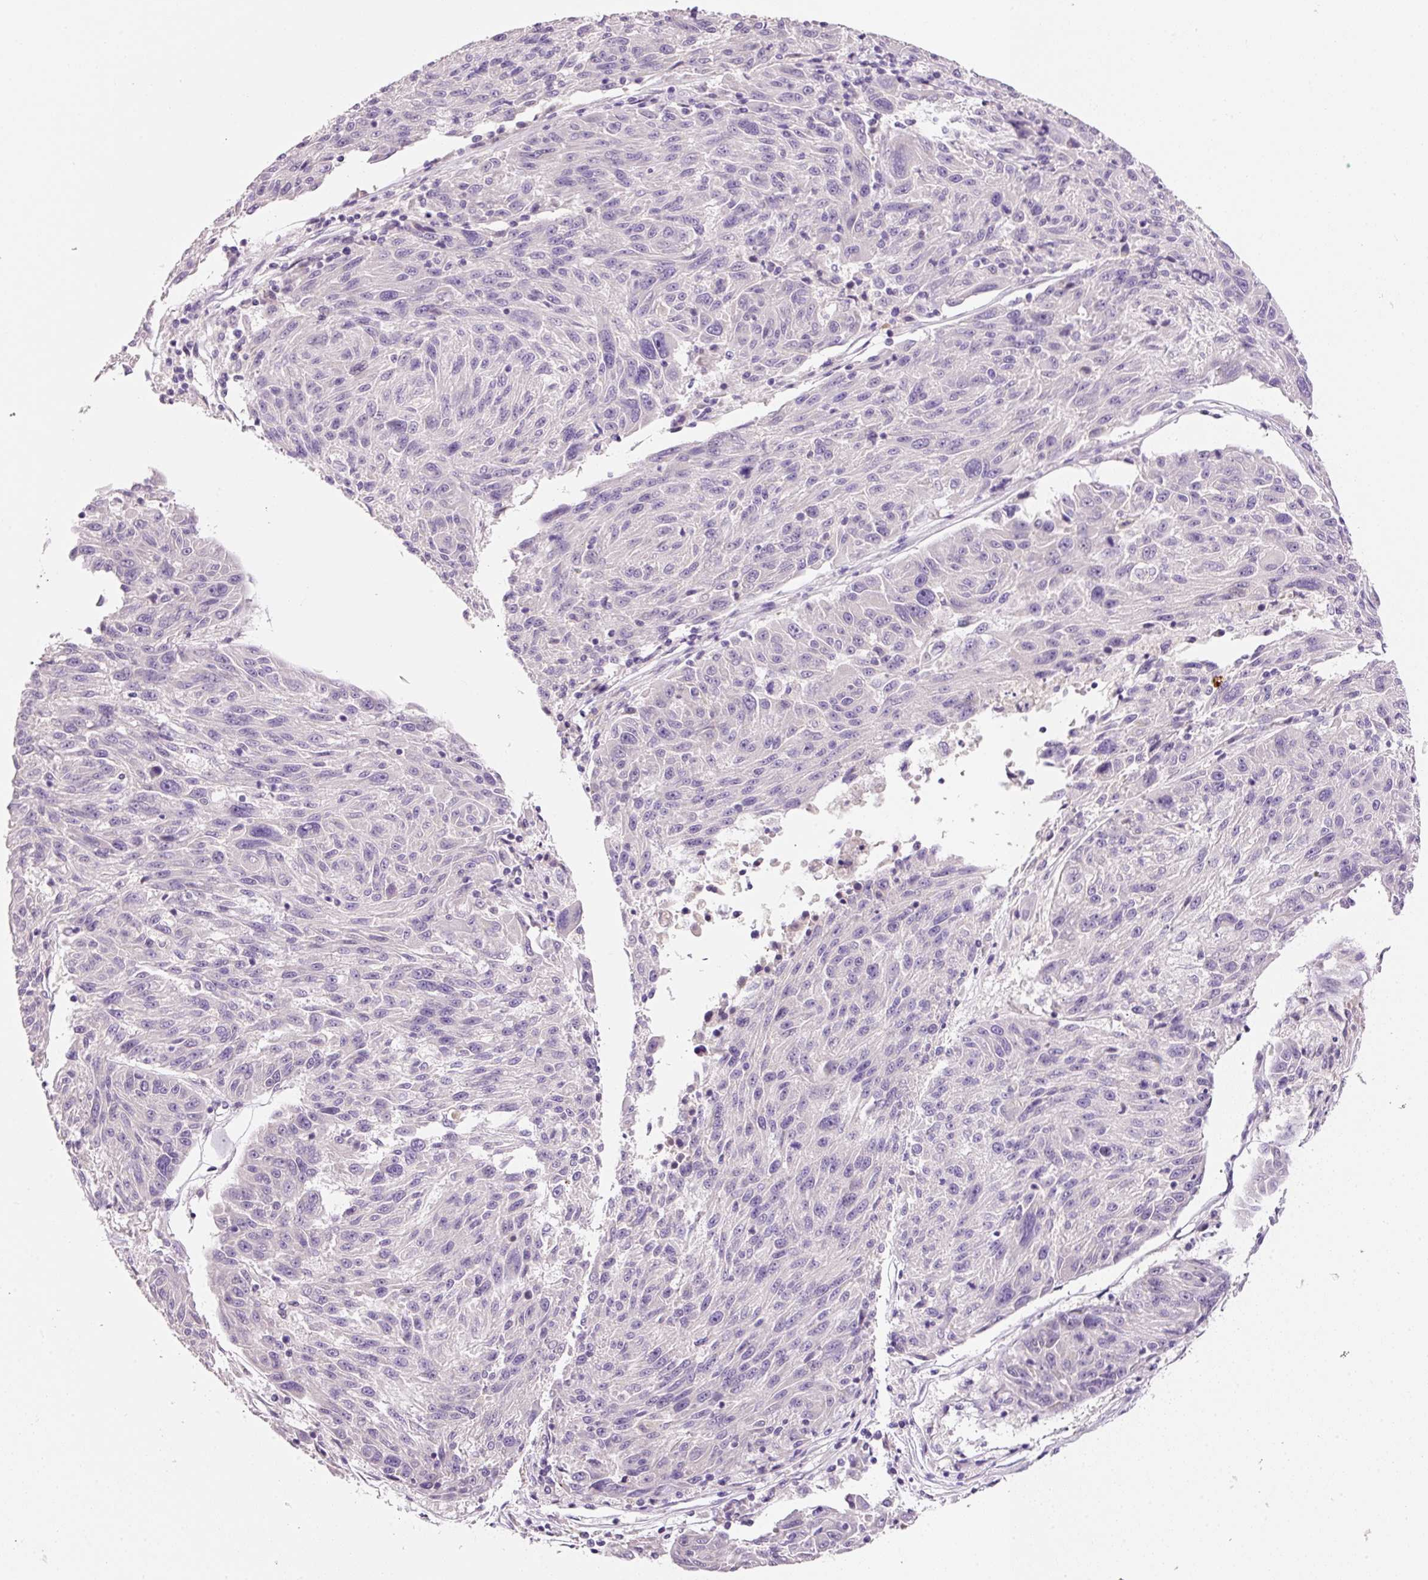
{"staining": {"intensity": "negative", "quantity": "none", "location": "none"}, "tissue": "melanoma", "cell_type": "Tumor cells", "image_type": "cancer", "snomed": [{"axis": "morphology", "description": "Malignant melanoma, NOS"}, {"axis": "topography", "description": "Skin"}], "caption": "Tumor cells show no significant protein expression in melanoma.", "gene": "TENT5C", "patient": {"sex": "male", "age": 53}}